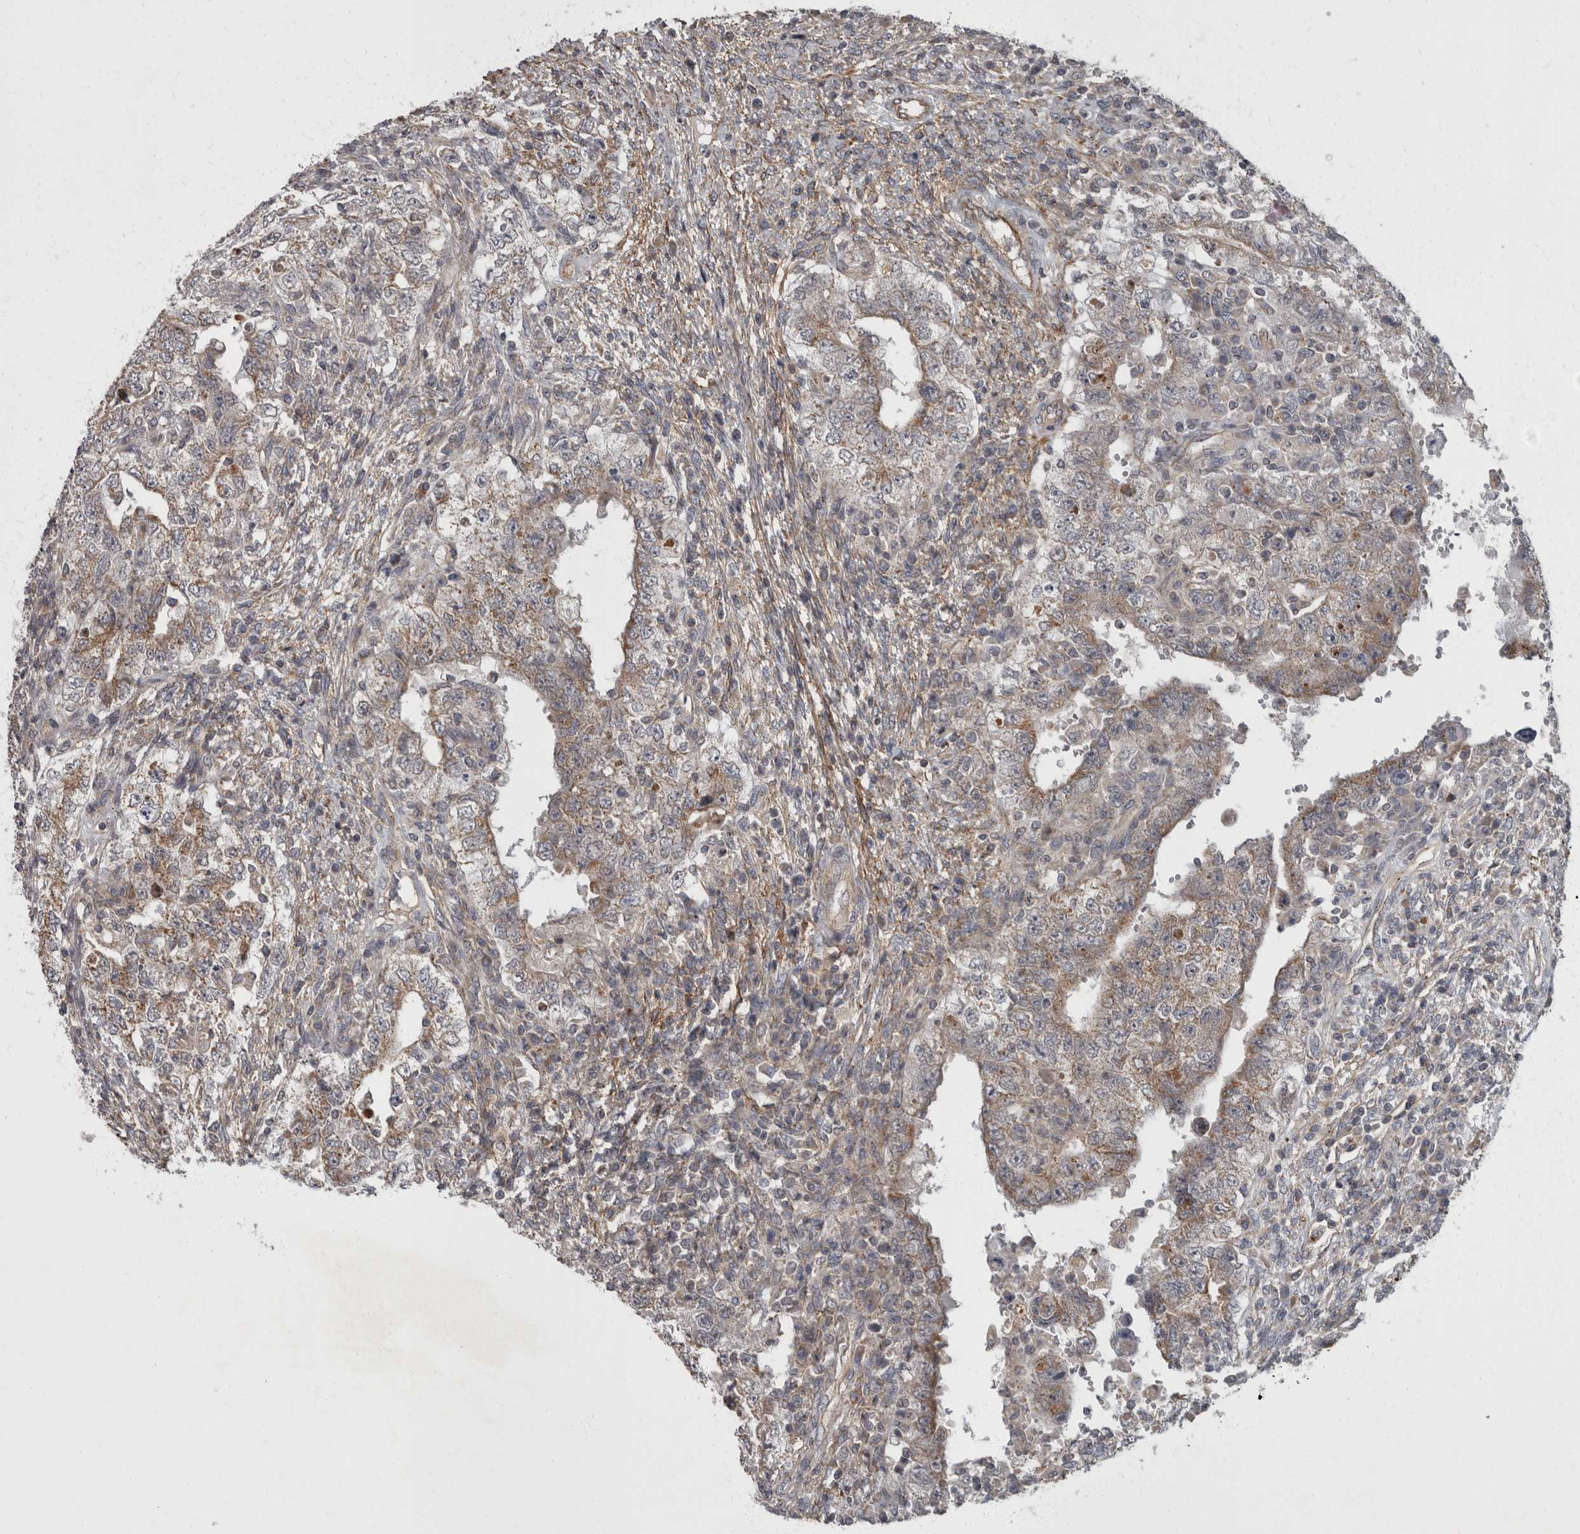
{"staining": {"intensity": "weak", "quantity": "25%-75%", "location": "cytoplasmic/membranous"}, "tissue": "testis cancer", "cell_type": "Tumor cells", "image_type": "cancer", "snomed": [{"axis": "morphology", "description": "Carcinoma, Embryonal, NOS"}, {"axis": "topography", "description": "Testis"}], "caption": "Human testis embryonal carcinoma stained for a protein (brown) reveals weak cytoplasmic/membranous positive expression in approximately 25%-75% of tumor cells.", "gene": "VEGFD", "patient": {"sex": "male", "age": 26}}